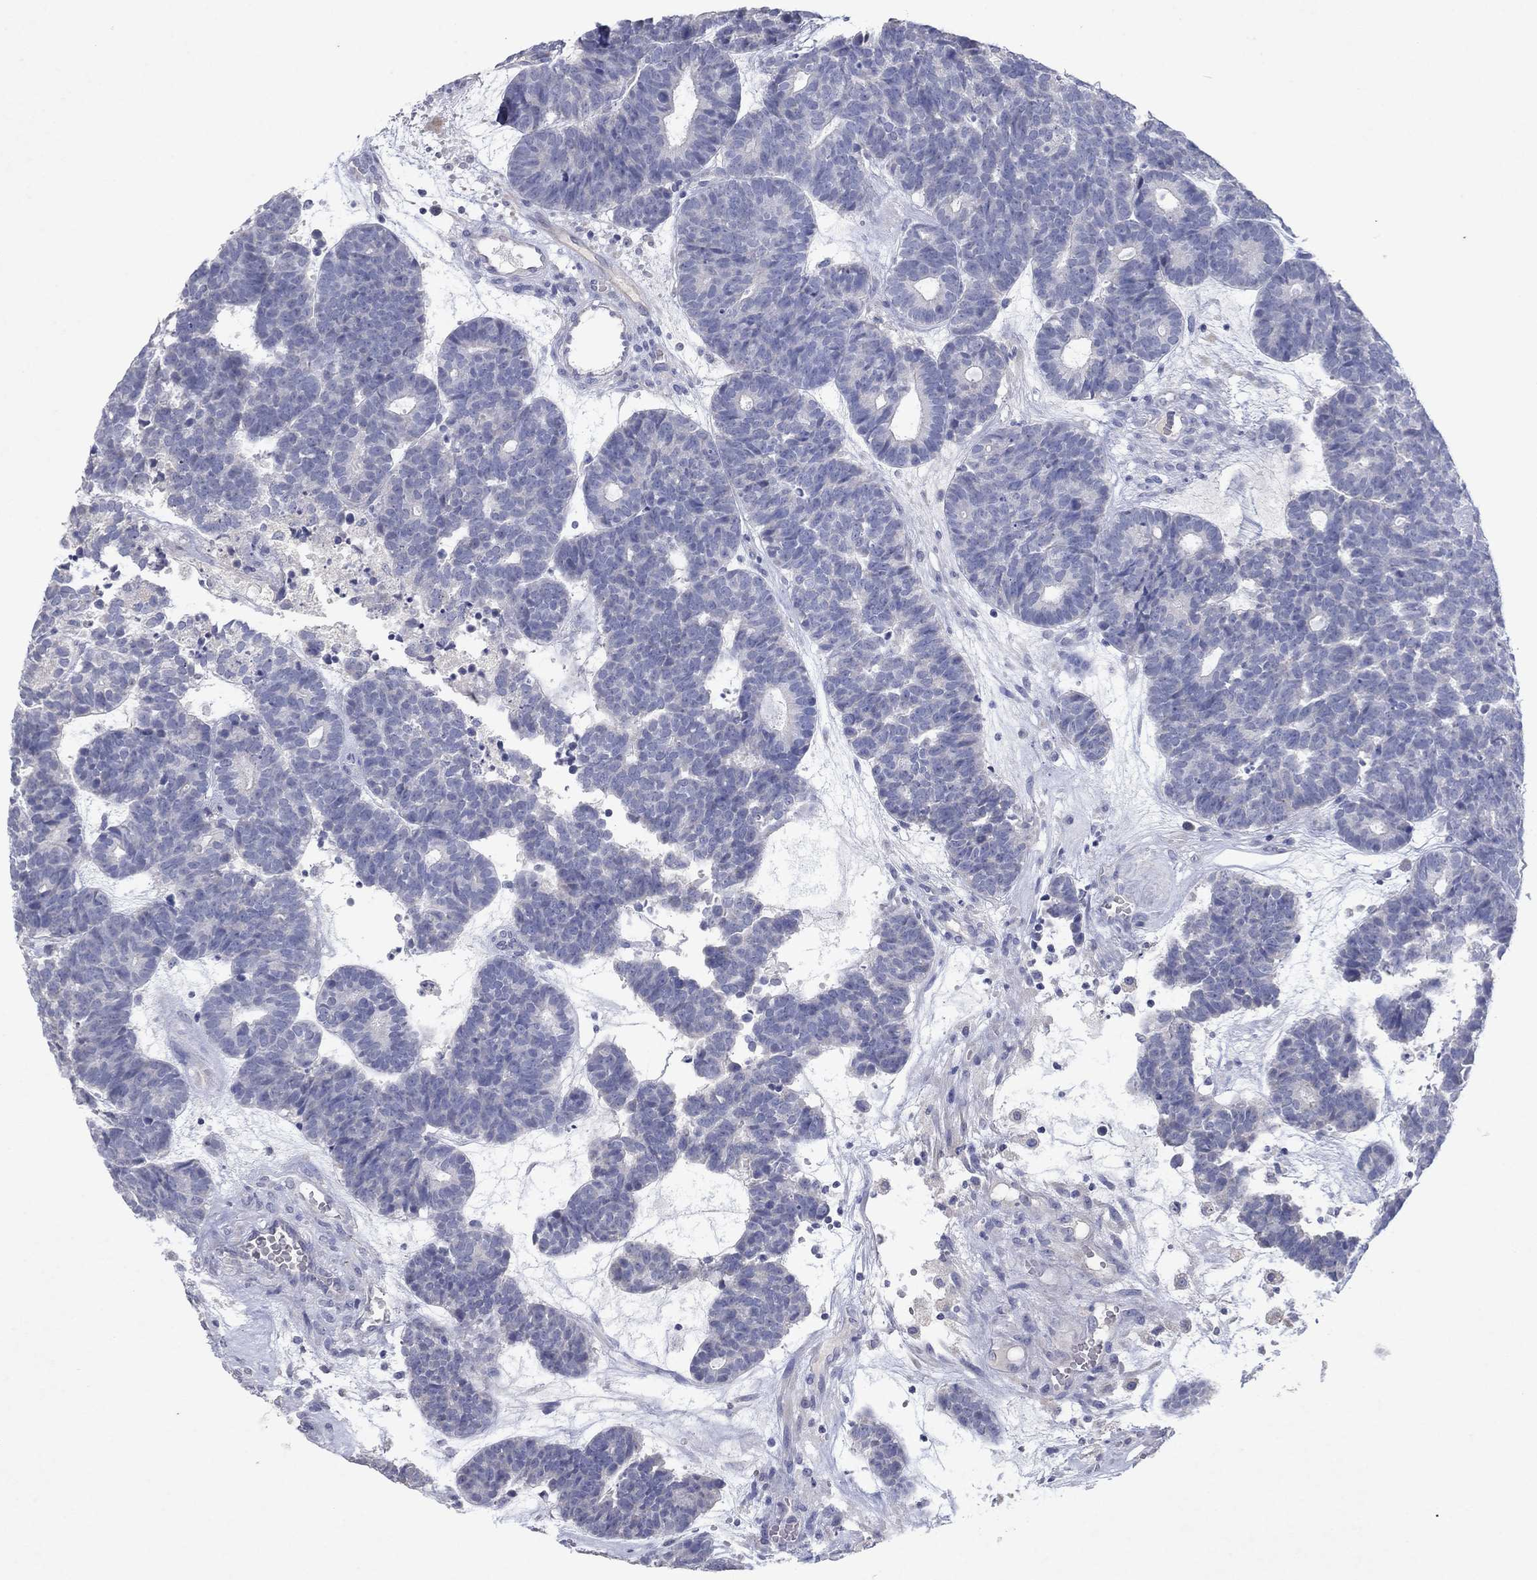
{"staining": {"intensity": "negative", "quantity": "none", "location": "none"}, "tissue": "head and neck cancer", "cell_type": "Tumor cells", "image_type": "cancer", "snomed": [{"axis": "morphology", "description": "Adenocarcinoma, NOS"}, {"axis": "topography", "description": "Head-Neck"}], "caption": "An image of head and neck cancer stained for a protein displays no brown staining in tumor cells. The staining is performed using DAB (3,3'-diaminobenzidine) brown chromogen with nuclei counter-stained in using hematoxylin.", "gene": "KRT40", "patient": {"sex": "female", "age": 81}}